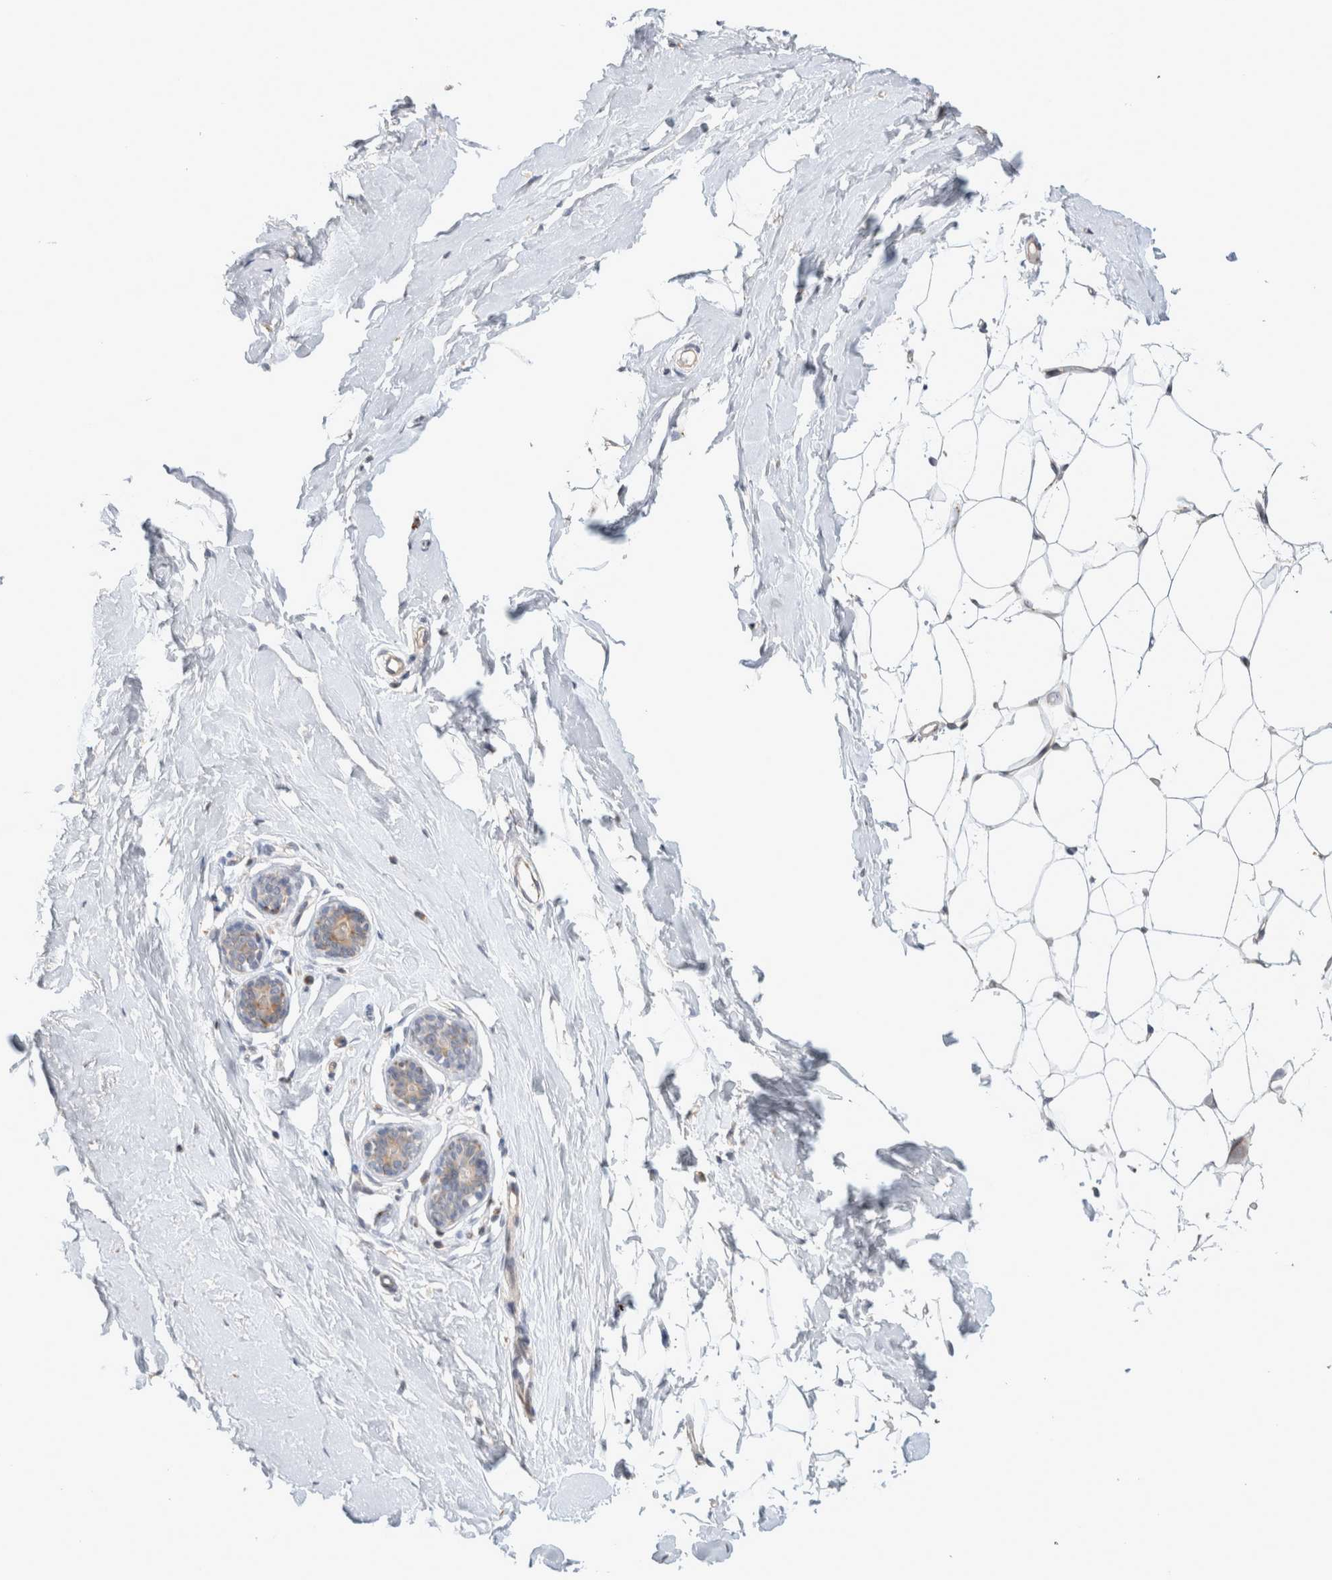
{"staining": {"intensity": "negative", "quantity": "none", "location": "none"}, "tissue": "breast", "cell_type": "Adipocytes", "image_type": "normal", "snomed": [{"axis": "morphology", "description": "Normal tissue, NOS"}, {"axis": "topography", "description": "Breast"}], "caption": "An immunohistochemistry histopathology image of benign breast is shown. There is no staining in adipocytes of breast. Brightfield microscopy of IHC stained with DAB (3,3'-diaminobenzidine) (brown) and hematoxylin (blue), captured at high magnification.", "gene": "TRMT9B", "patient": {"sex": "female", "age": 23}}